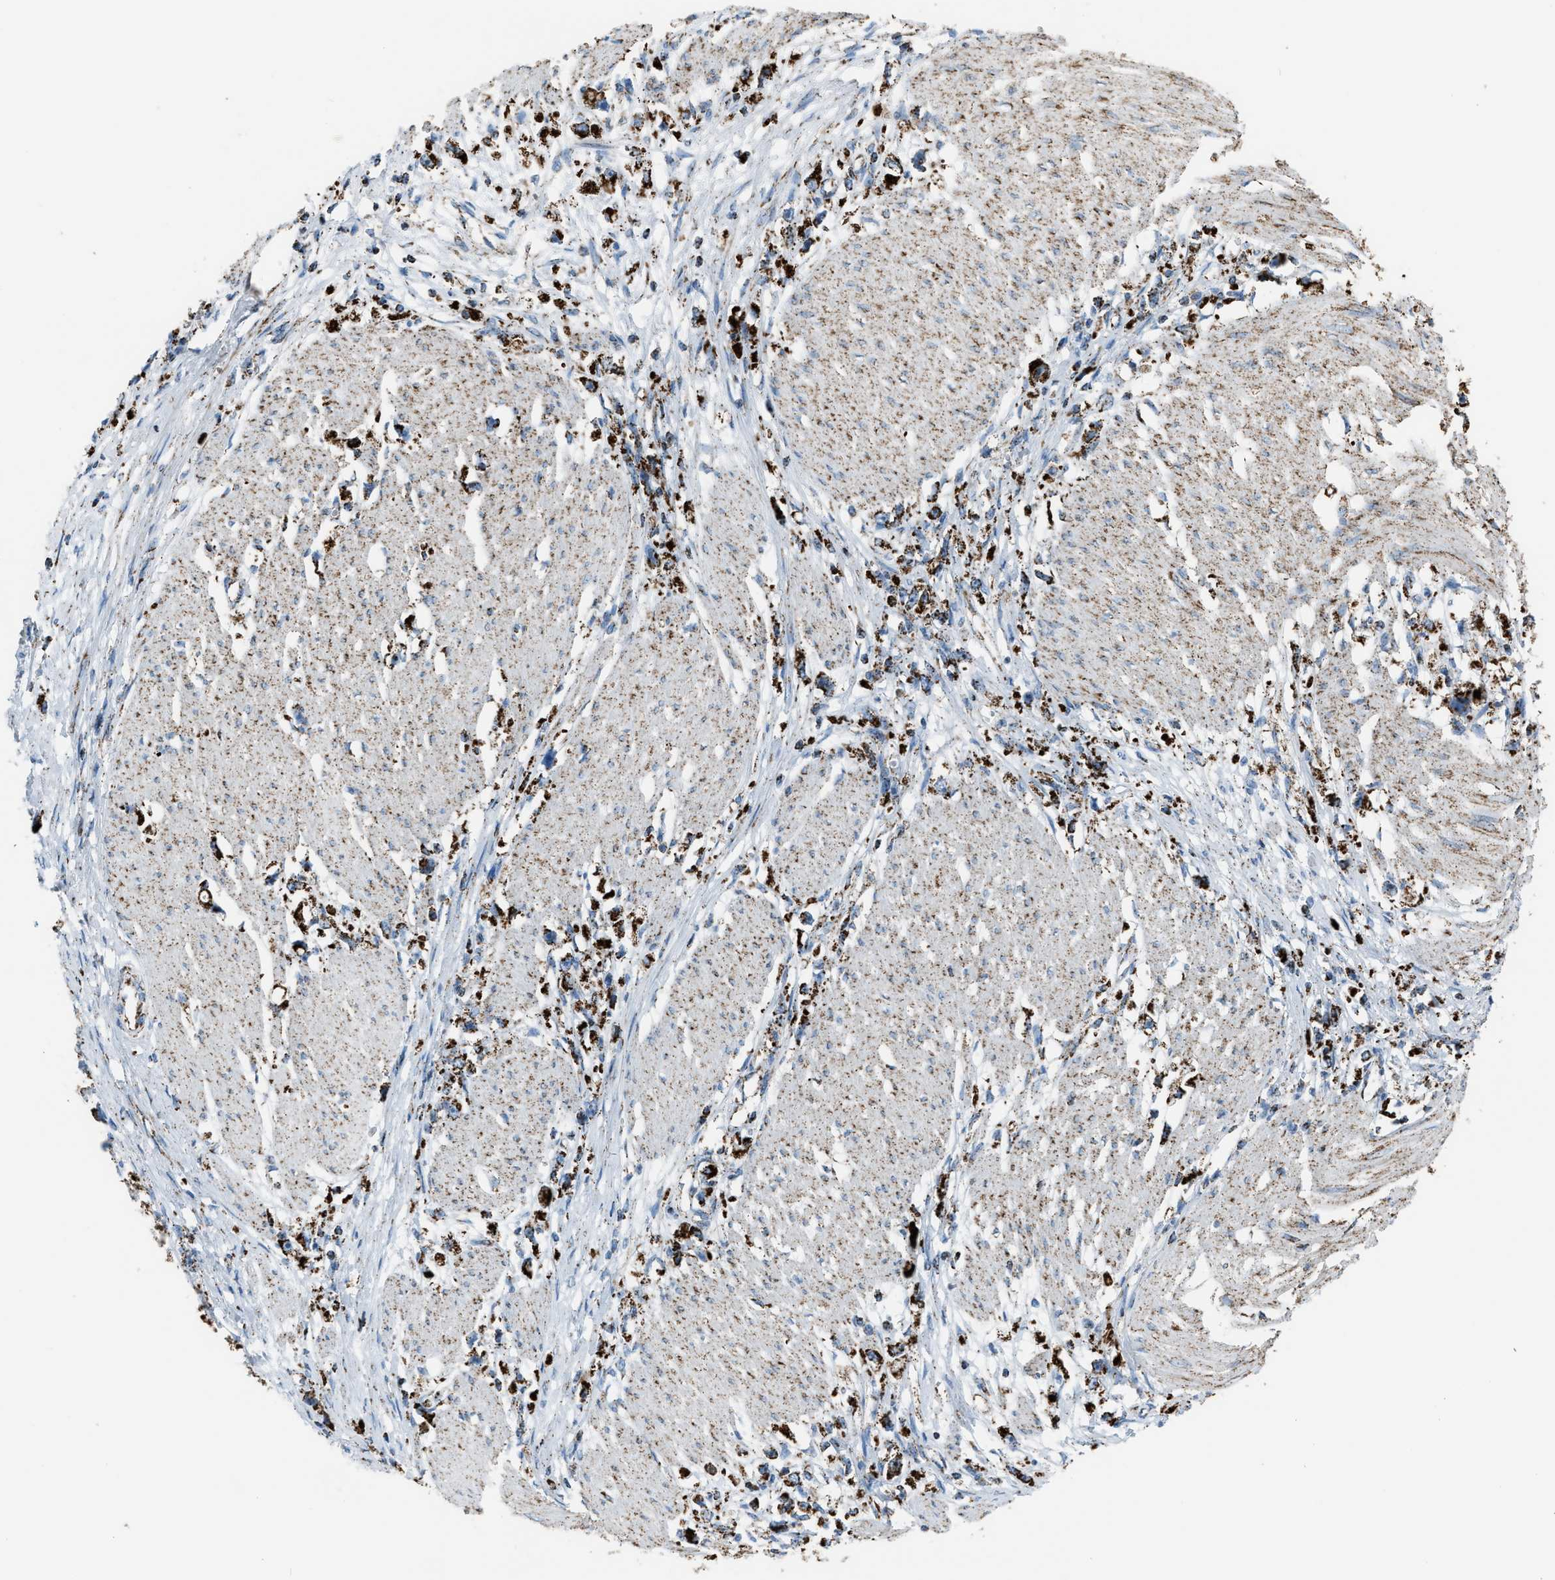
{"staining": {"intensity": "strong", "quantity": ">75%", "location": "cytoplasmic/membranous"}, "tissue": "stomach cancer", "cell_type": "Tumor cells", "image_type": "cancer", "snomed": [{"axis": "morphology", "description": "Adenocarcinoma, NOS"}, {"axis": "topography", "description": "Stomach"}], "caption": "There is high levels of strong cytoplasmic/membranous positivity in tumor cells of stomach cancer, as demonstrated by immunohistochemical staining (brown color).", "gene": "MDH2", "patient": {"sex": "female", "age": 59}}